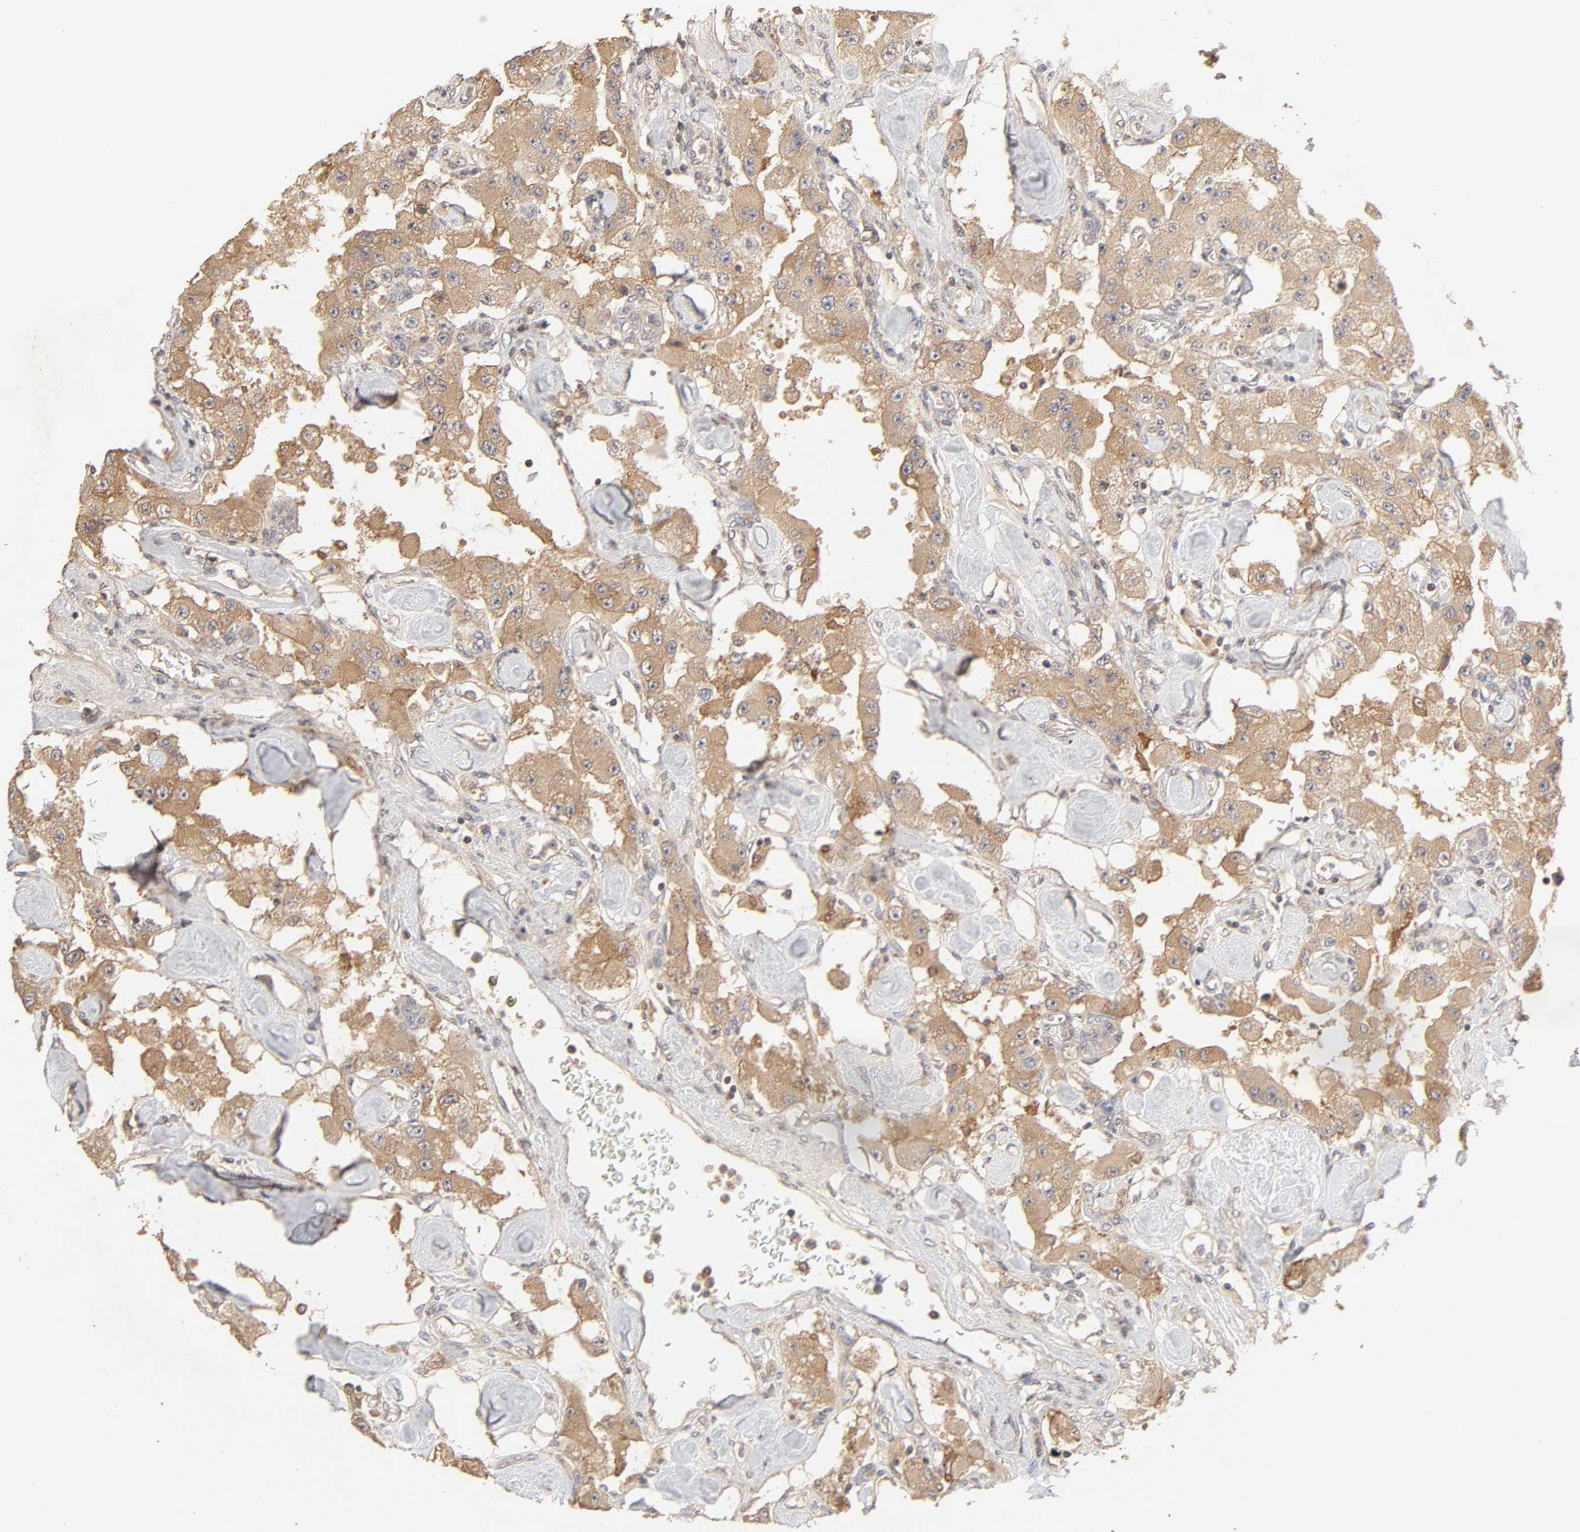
{"staining": {"intensity": "moderate", "quantity": ">75%", "location": "cytoplasmic/membranous"}, "tissue": "carcinoid", "cell_type": "Tumor cells", "image_type": "cancer", "snomed": [{"axis": "morphology", "description": "Carcinoid, malignant, NOS"}, {"axis": "topography", "description": "Pancreas"}], "caption": "Immunohistochemical staining of carcinoid shows moderate cytoplasmic/membranous protein staining in approximately >75% of tumor cells.", "gene": "AP1G2", "patient": {"sex": "male", "age": 41}}